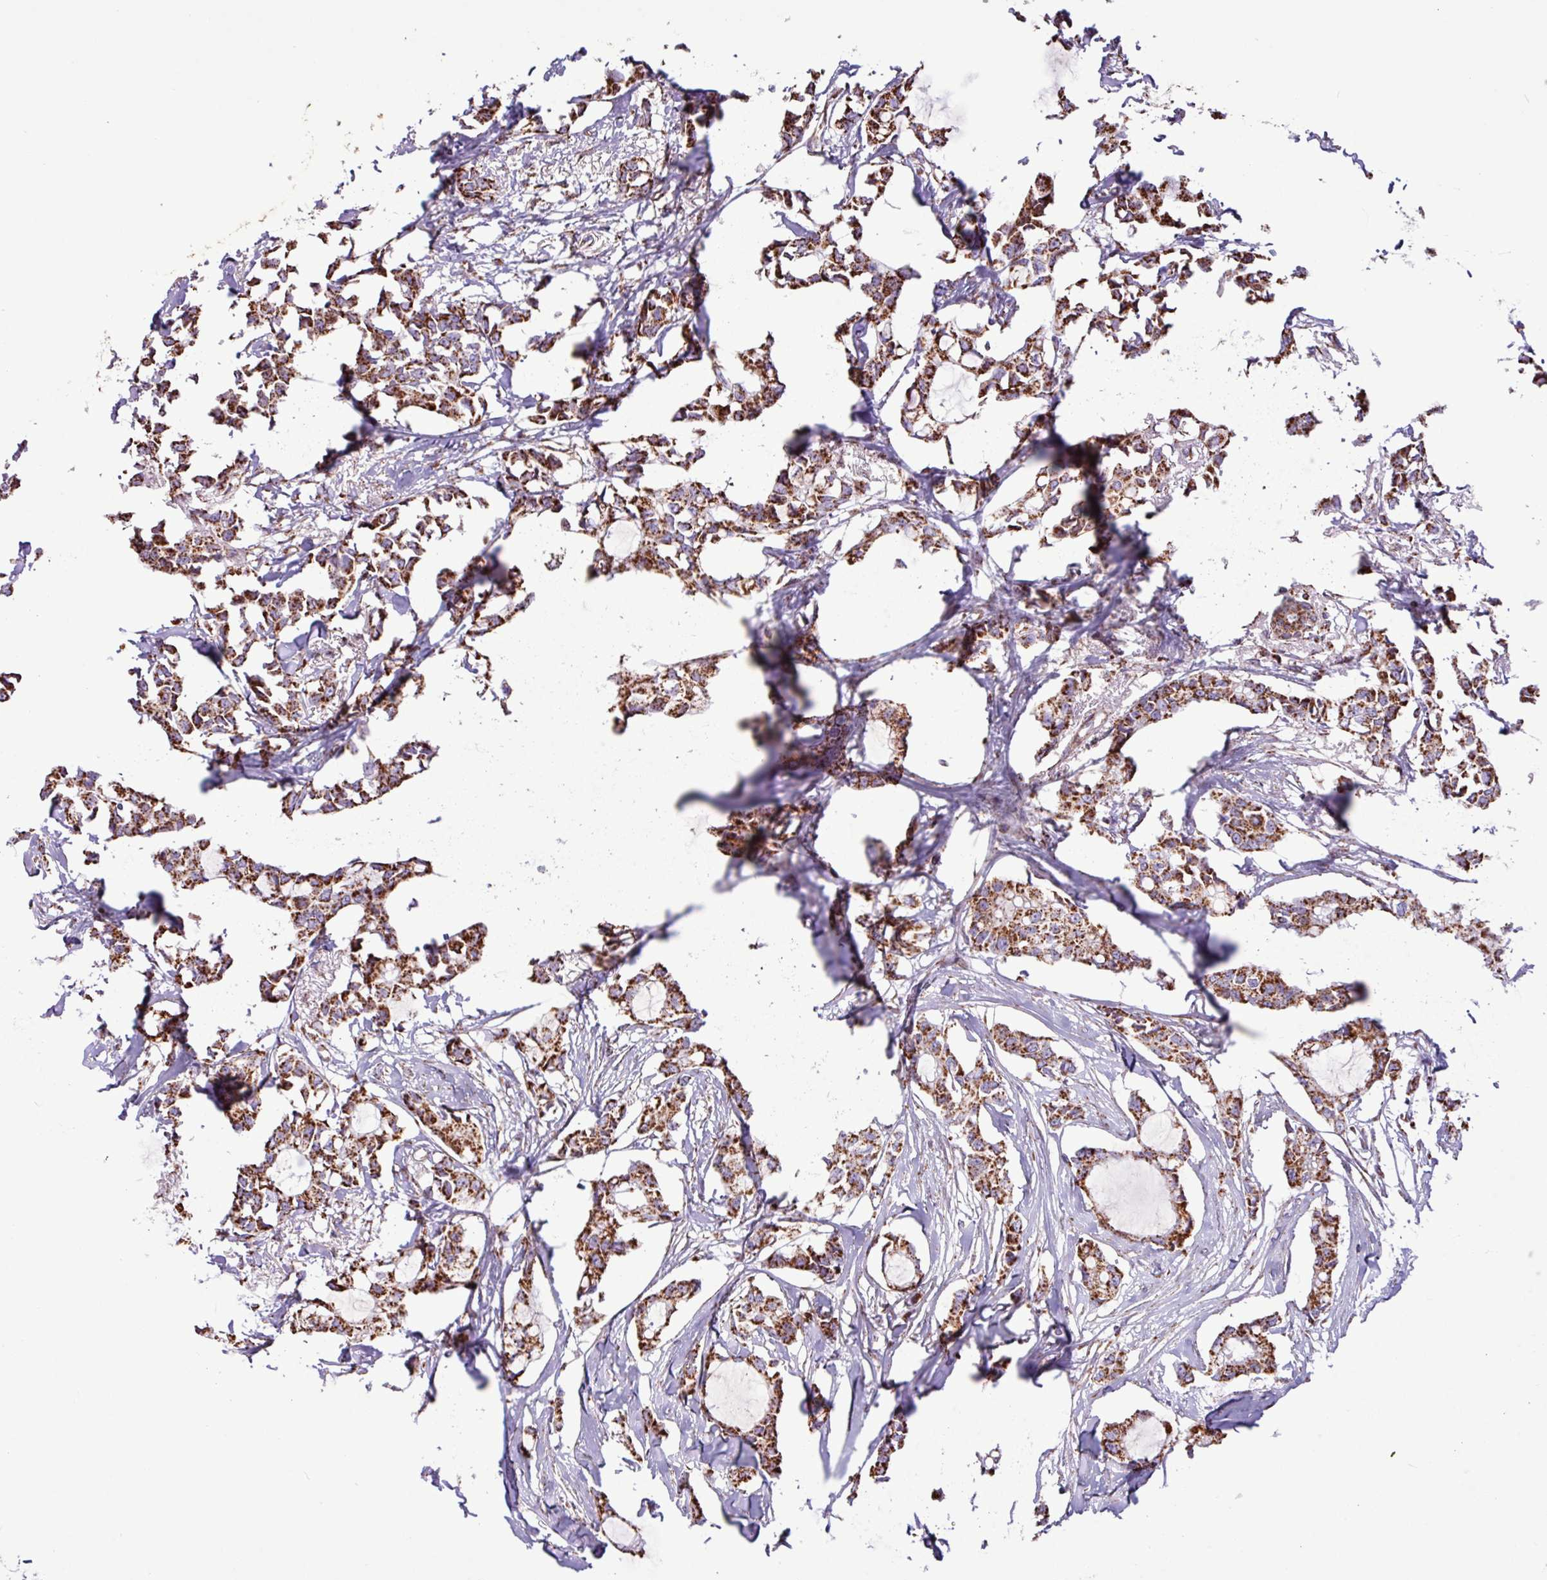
{"staining": {"intensity": "strong", "quantity": ">75%", "location": "cytoplasmic/membranous"}, "tissue": "breast cancer", "cell_type": "Tumor cells", "image_type": "cancer", "snomed": [{"axis": "morphology", "description": "Duct carcinoma"}, {"axis": "topography", "description": "Breast"}], "caption": "Breast cancer (infiltrating ductal carcinoma) stained for a protein (brown) shows strong cytoplasmic/membranous positive expression in approximately >75% of tumor cells.", "gene": "RTL3", "patient": {"sex": "female", "age": 73}}